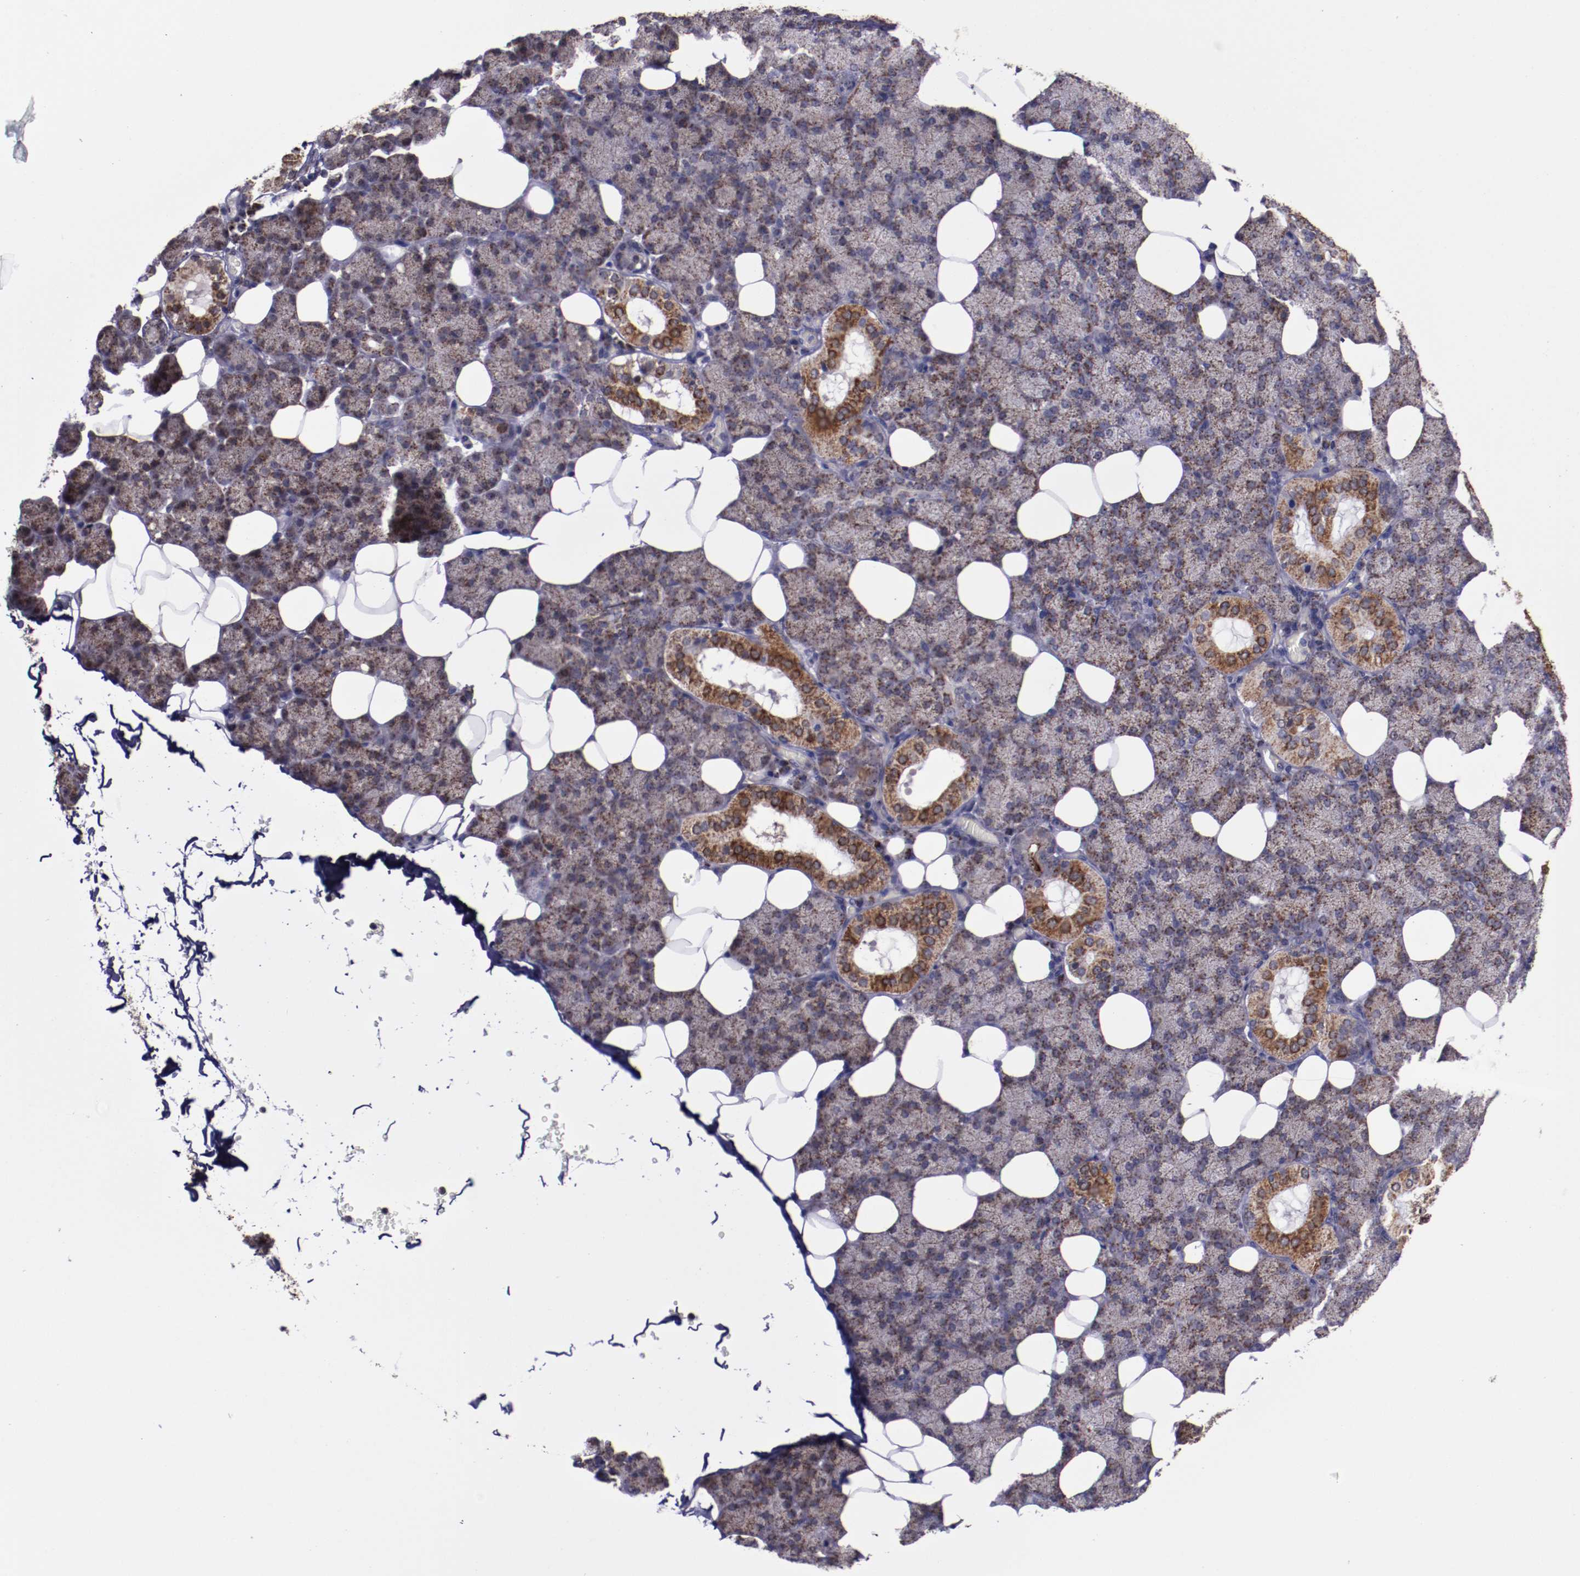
{"staining": {"intensity": "moderate", "quantity": "<25%", "location": "cytoplasmic/membranous"}, "tissue": "salivary gland", "cell_type": "Glandular cells", "image_type": "normal", "snomed": [{"axis": "morphology", "description": "Normal tissue, NOS"}, {"axis": "topography", "description": "Lymph node"}, {"axis": "topography", "description": "Salivary gland"}], "caption": "Immunohistochemical staining of unremarkable salivary gland demonstrates low levels of moderate cytoplasmic/membranous staining in approximately <25% of glandular cells. The staining was performed using DAB, with brown indicating positive protein expression. Nuclei are stained blue with hematoxylin.", "gene": "LONP1", "patient": {"sex": "male", "age": 8}}